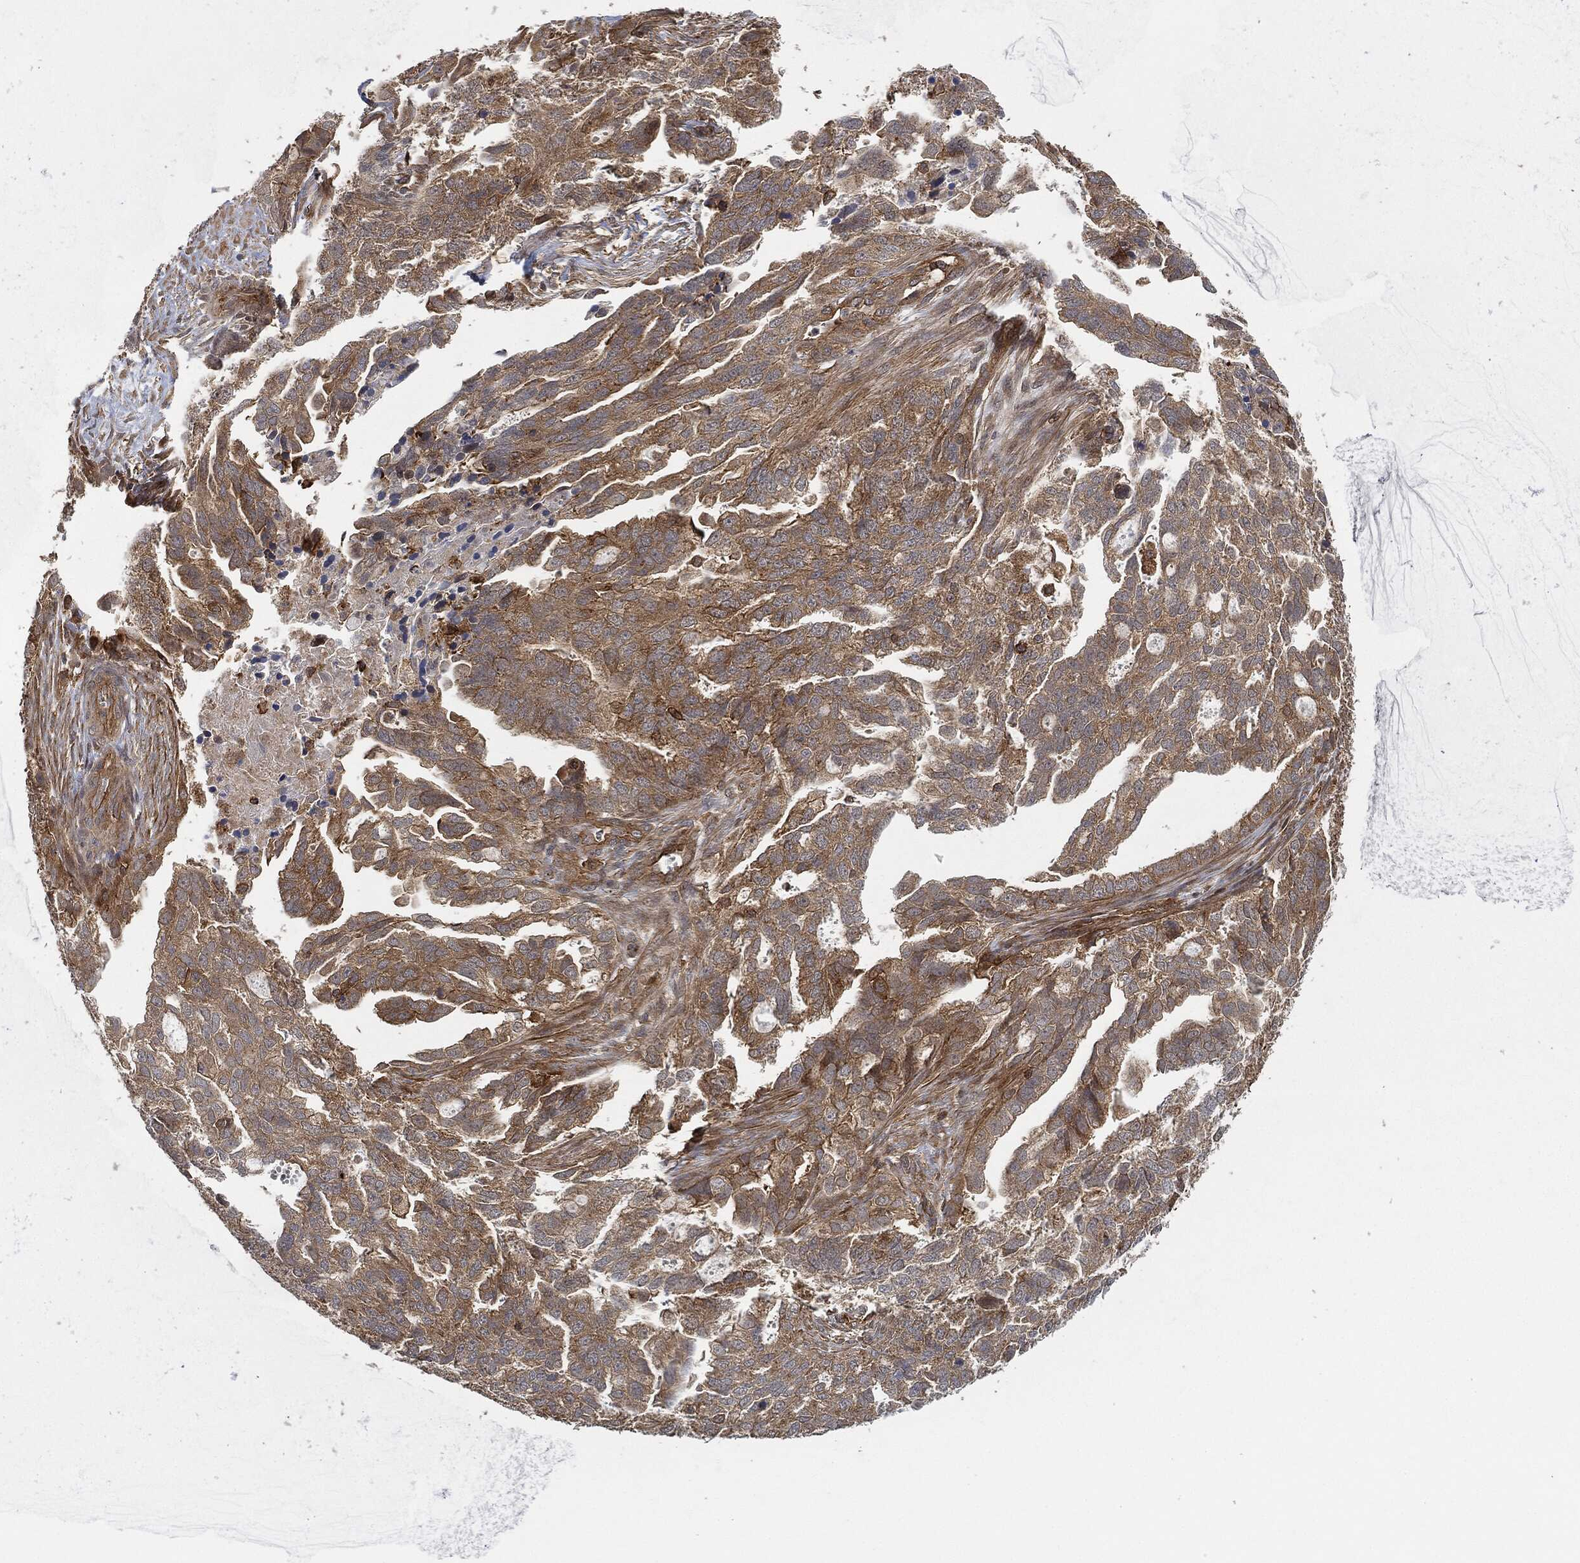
{"staining": {"intensity": "moderate", "quantity": "25%-75%", "location": "cytoplasmic/membranous"}, "tissue": "ovarian cancer", "cell_type": "Tumor cells", "image_type": "cancer", "snomed": [{"axis": "morphology", "description": "Cystadenocarcinoma, serous, NOS"}, {"axis": "topography", "description": "Ovary"}], "caption": "DAB (3,3'-diaminobenzidine) immunohistochemical staining of ovarian cancer (serous cystadenocarcinoma) demonstrates moderate cytoplasmic/membranous protein staining in approximately 25%-75% of tumor cells.", "gene": "TPT1", "patient": {"sex": "female", "age": 51}}